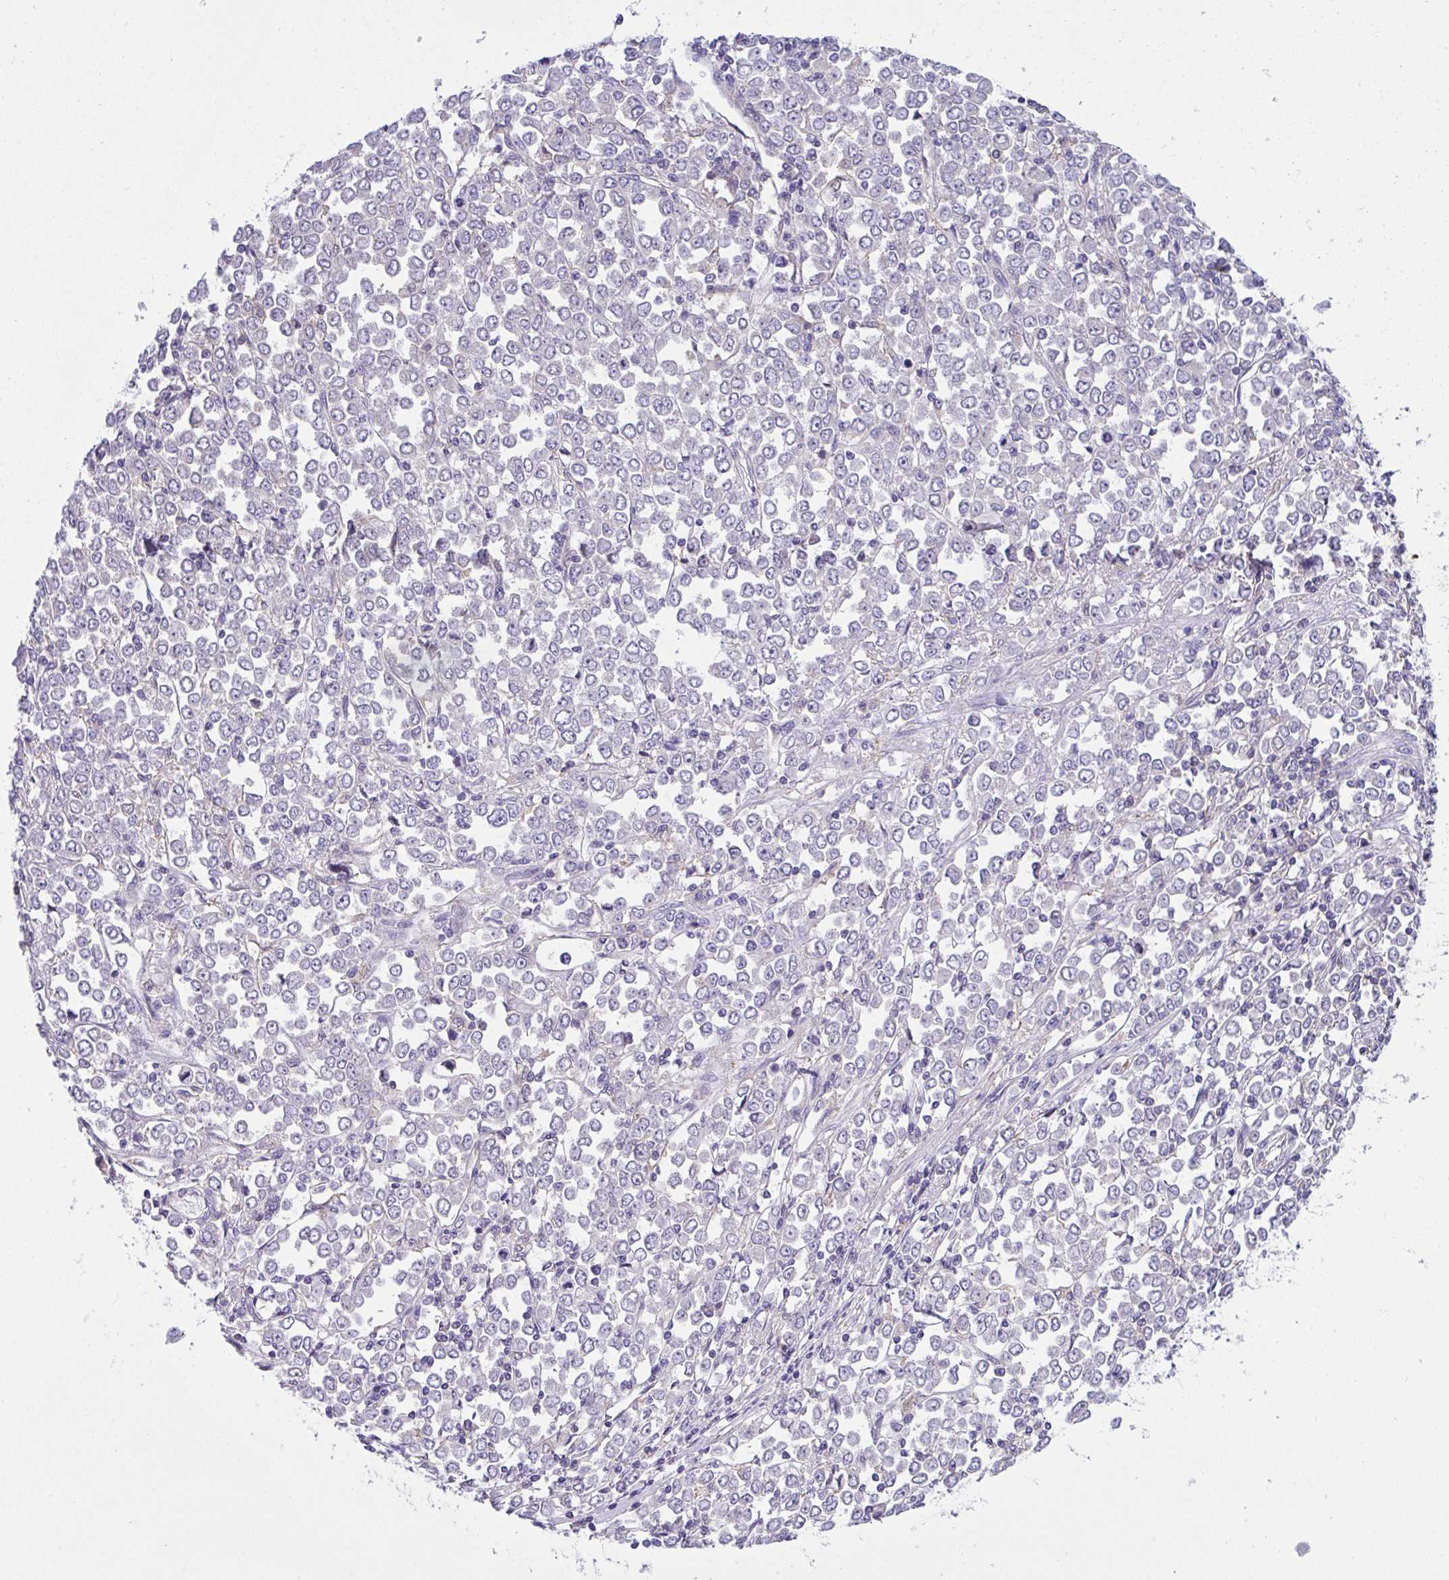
{"staining": {"intensity": "negative", "quantity": "none", "location": "none"}, "tissue": "stomach cancer", "cell_type": "Tumor cells", "image_type": "cancer", "snomed": [{"axis": "morphology", "description": "Adenocarcinoma, NOS"}, {"axis": "topography", "description": "Stomach, upper"}], "caption": "High power microscopy image of an IHC micrograph of stomach adenocarcinoma, revealing no significant positivity in tumor cells.", "gene": "ALDH16A1", "patient": {"sex": "male", "age": 70}}